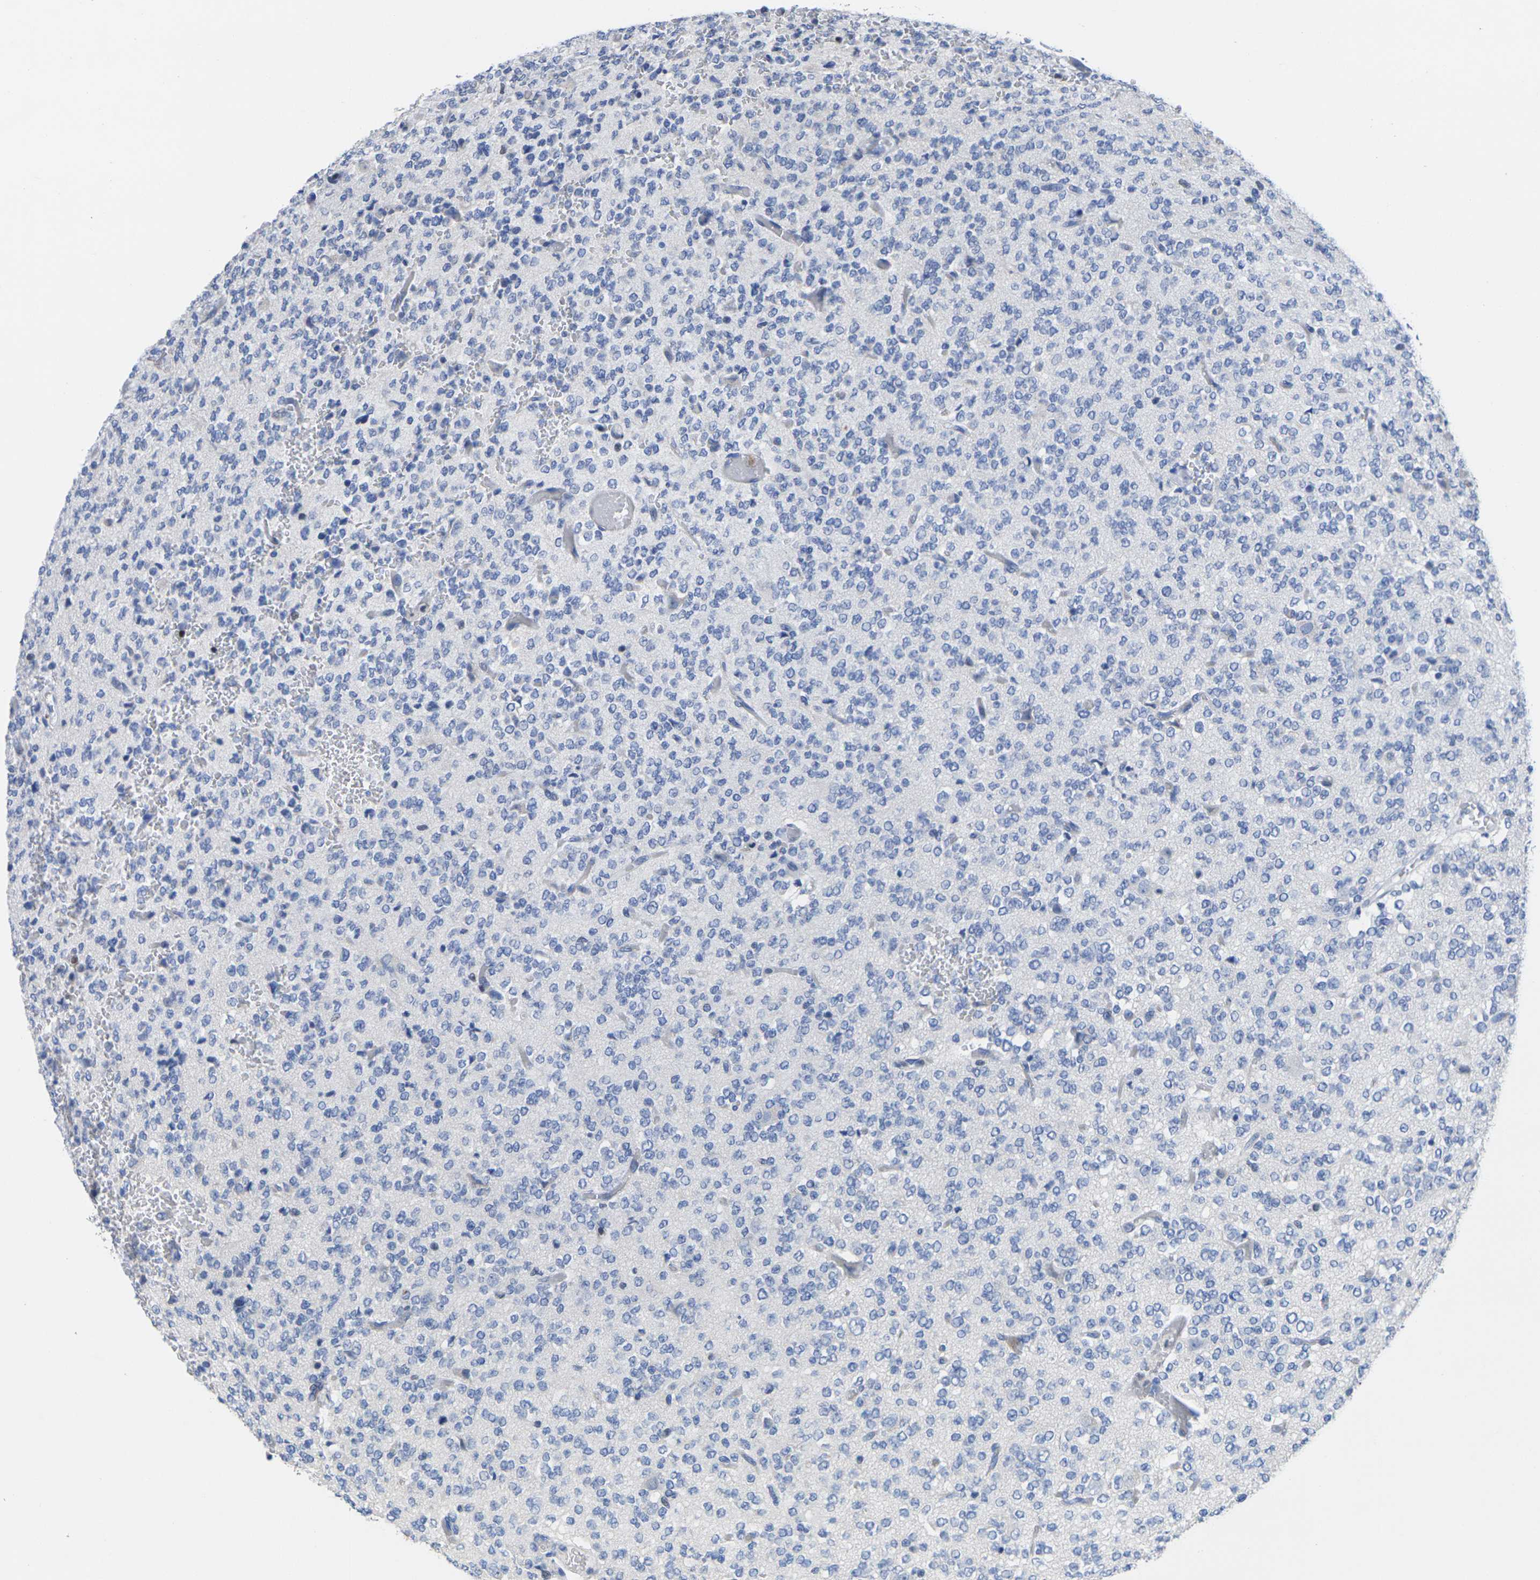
{"staining": {"intensity": "negative", "quantity": "none", "location": "none"}, "tissue": "glioma", "cell_type": "Tumor cells", "image_type": "cancer", "snomed": [{"axis": "morphology", "description": "Glioma, malignant, Low grade"}, {"axis": "topography", "description": "Brain"}], "caption": "Glioma stained for a protein using IHC demonstrates no positivity tumor cells.", "gene": "IKZF1", "patient": {"sex": "male", "age": 38}}